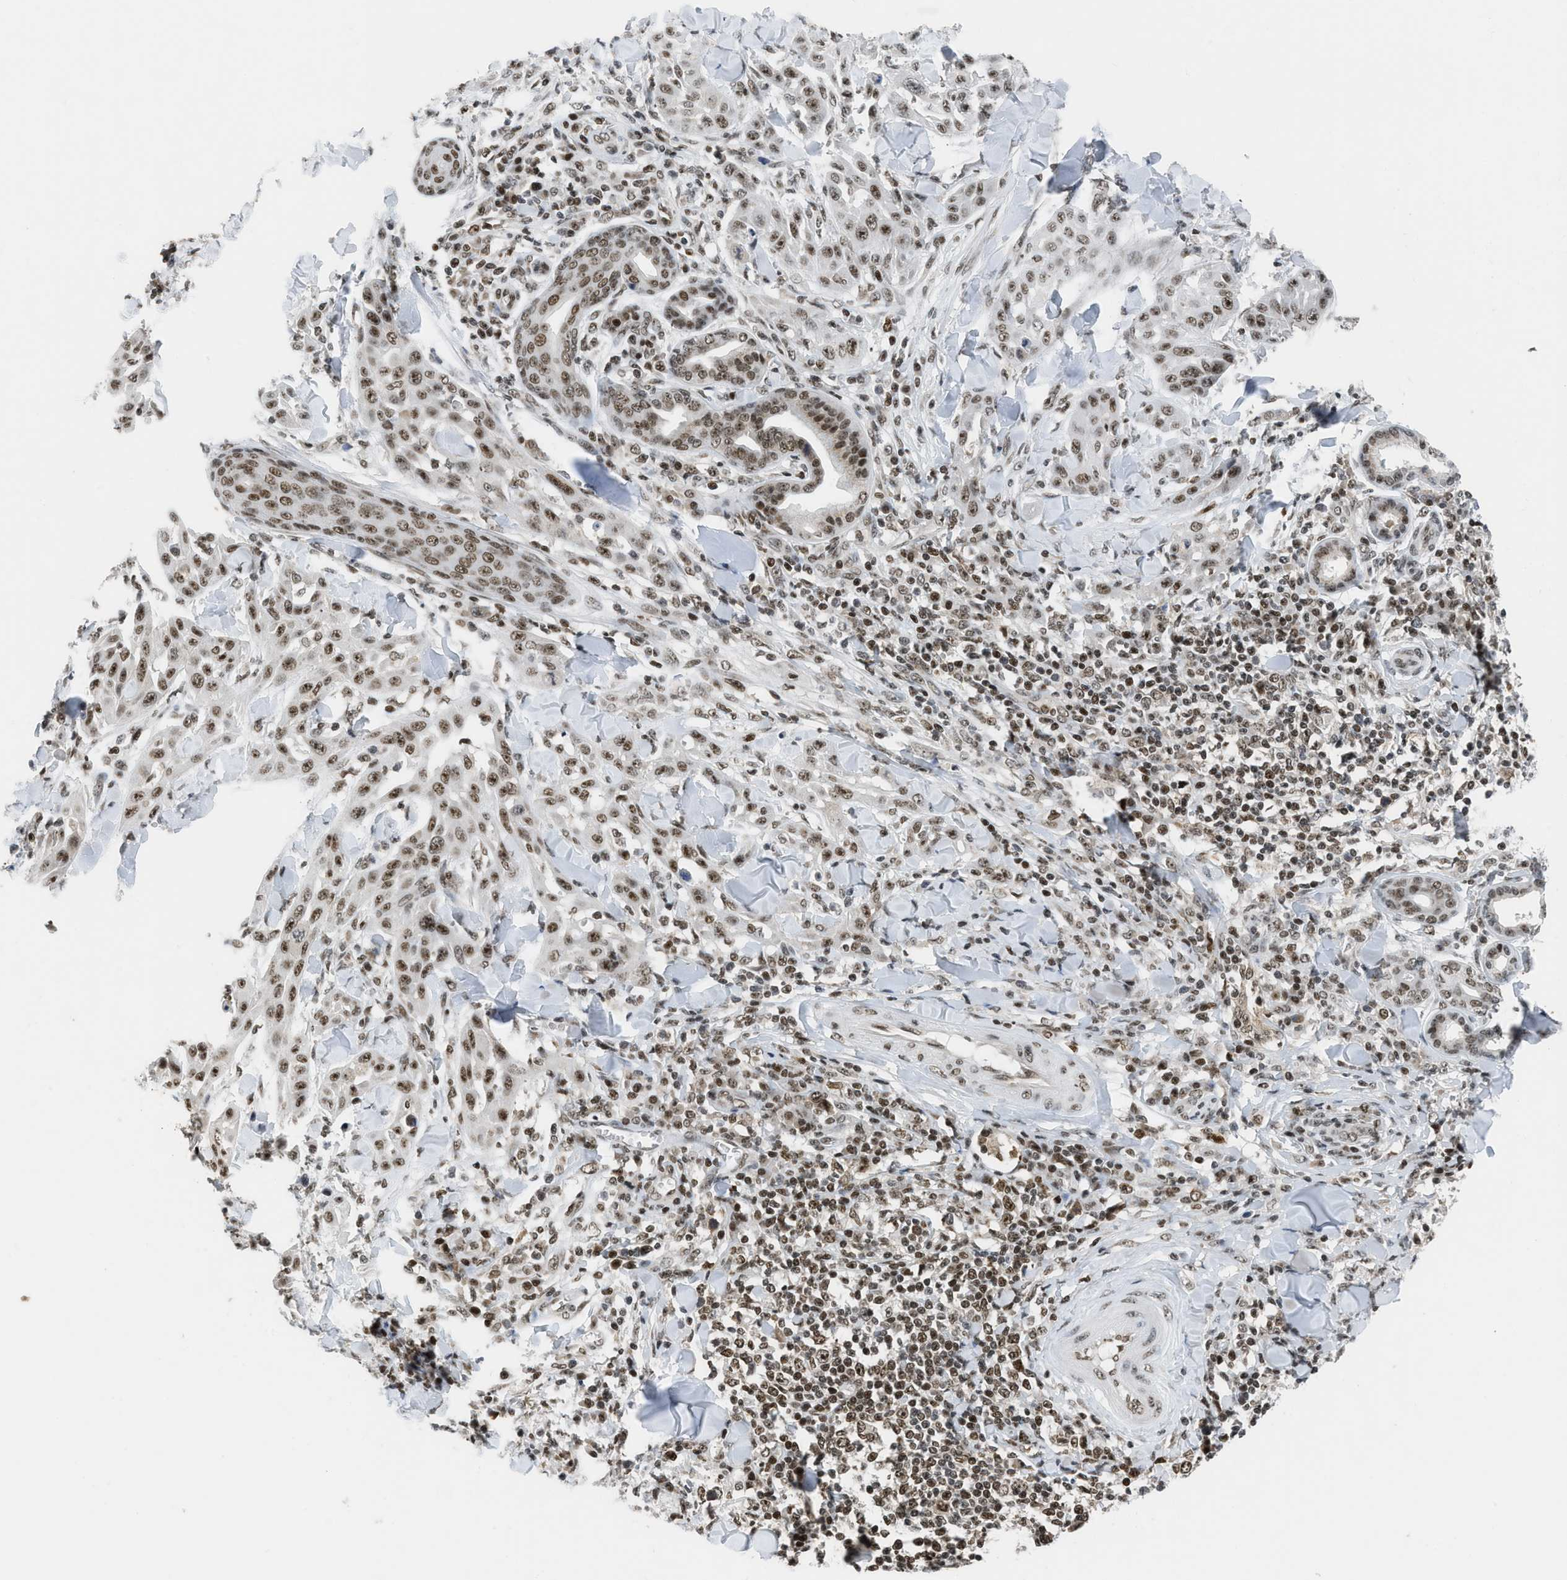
{"staining": {"intensity": "moderate", "quantity": ">75%", "location": "nuclear"}, "tissue": "skin cancer", "cell_type": "Tumor cells", "image_type": "cancer", "snomed": [{"axis": "morphology", "description": "Squamous cell carcinoma, NOS"}, {"axis": "topography", "description": "Skin"}], "caption": "Protein analysis of skin squamous cell carcinoma tissue reveals moderate nuclear positivity in approximately >75% of tumor cells. The staining was performed using DAB (3,3'-diaminobenzidine), with brown indicating positive protein expression. Nuclei are stained blue with hematoxylin.", "gene": "RAD51B", "patient": {"sex": "male", "age": 24}}